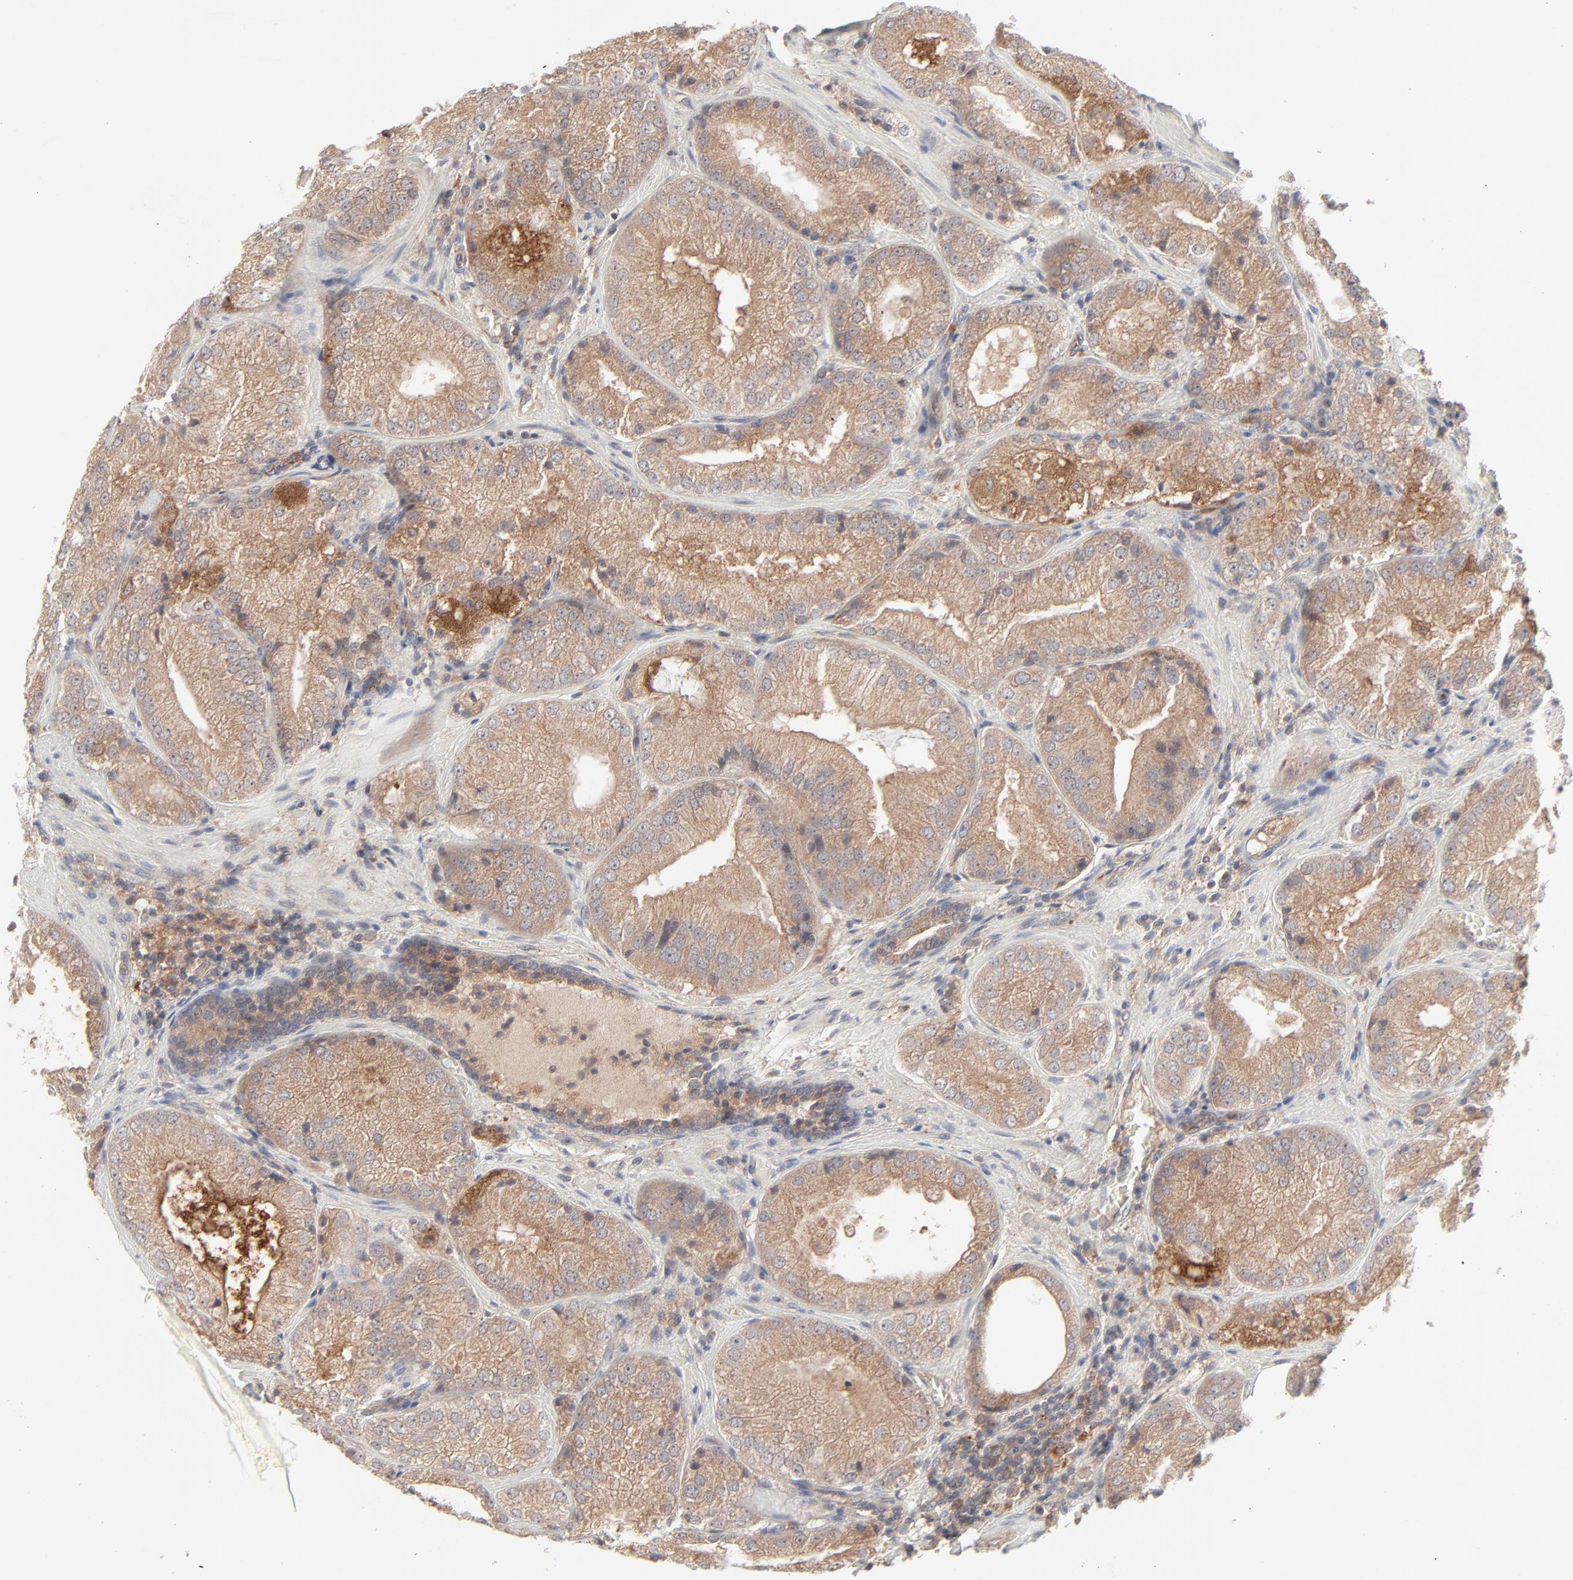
{"staining": {"intensity": "moderate", "quantity": ">75%", "location": "cytoplasmic/membranous"}, "tissue": "prostate cancer", "cell_type": "Tumor cells", "image_type": "cancer", "snomed": [{"axis": "morphology", "description": "Adenocarcinoma, Low grade"}, {"axis": "topography", "description": "Prostate"}], "caption": "IHC micrograph of neoplastic tissue: human prostate cancer (adenocarcinoma (low-grade)) stained using IHC displays medium levels of moderate protein expression localized specifically in the cytoplasmic/membranous of tumor cells, appearing as a cytoplasmic/membranous brown color.", "gene": "RAB5C", "patient": {"sex": "male", "age": 60}}